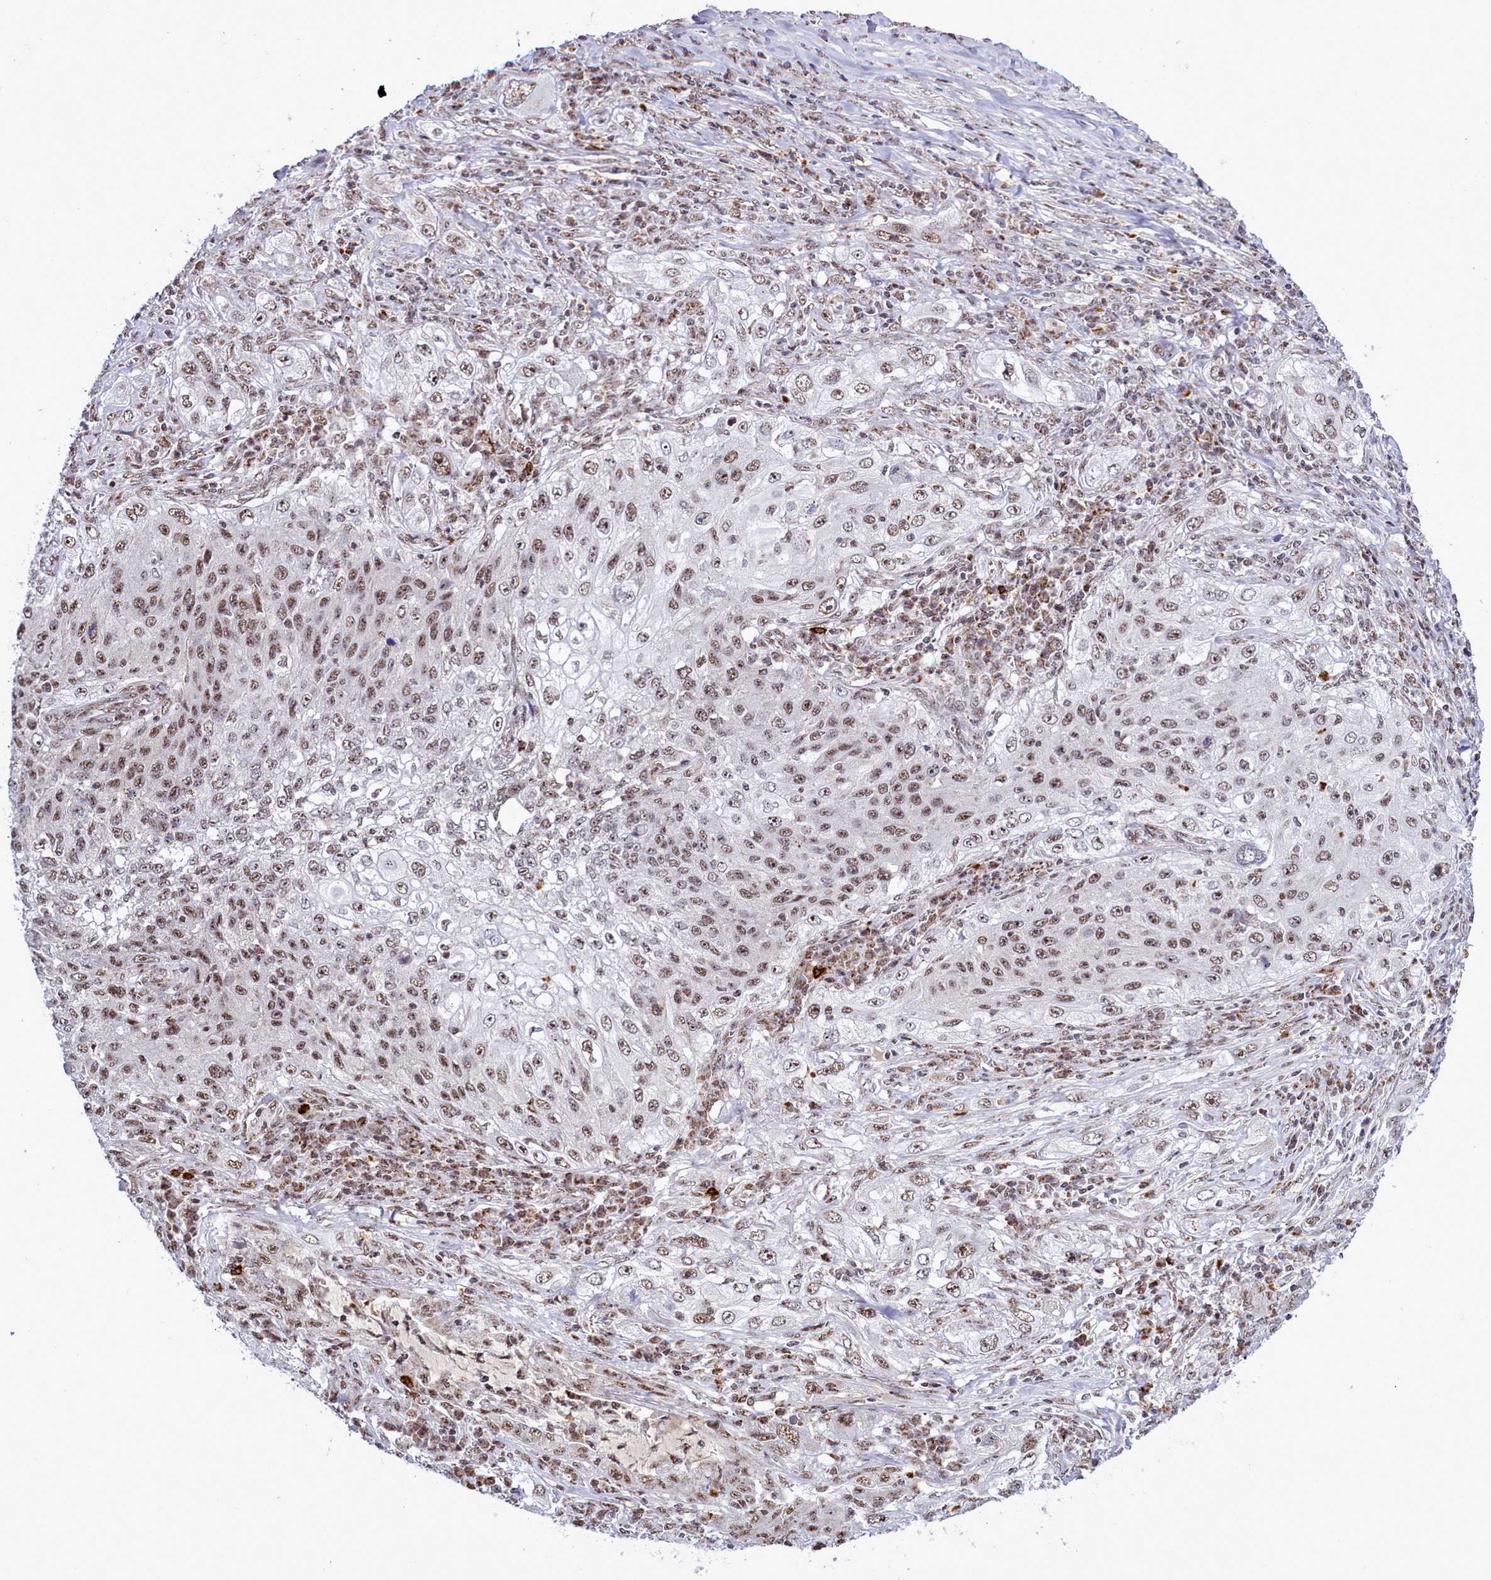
{"staining": {"intensity": "moderate", "quantity": ">75%", "location": "nuclear"}, "tissue": "lung cancer", "cell_type": "Tumor cells", "image_type": "cancer", "snomed": [{"axis": "morphology", "description": "Squamous cell carcinoma, NOS"}, {"axis": "topography", "description": "Lung"}], "caption": "Human lung cancer (squamous cell carcinoma) stained with a protein marker displays moderate staining in tumor cells.", "gene": "POM121L2", "patient": {"sex": "female", "age": 69}}